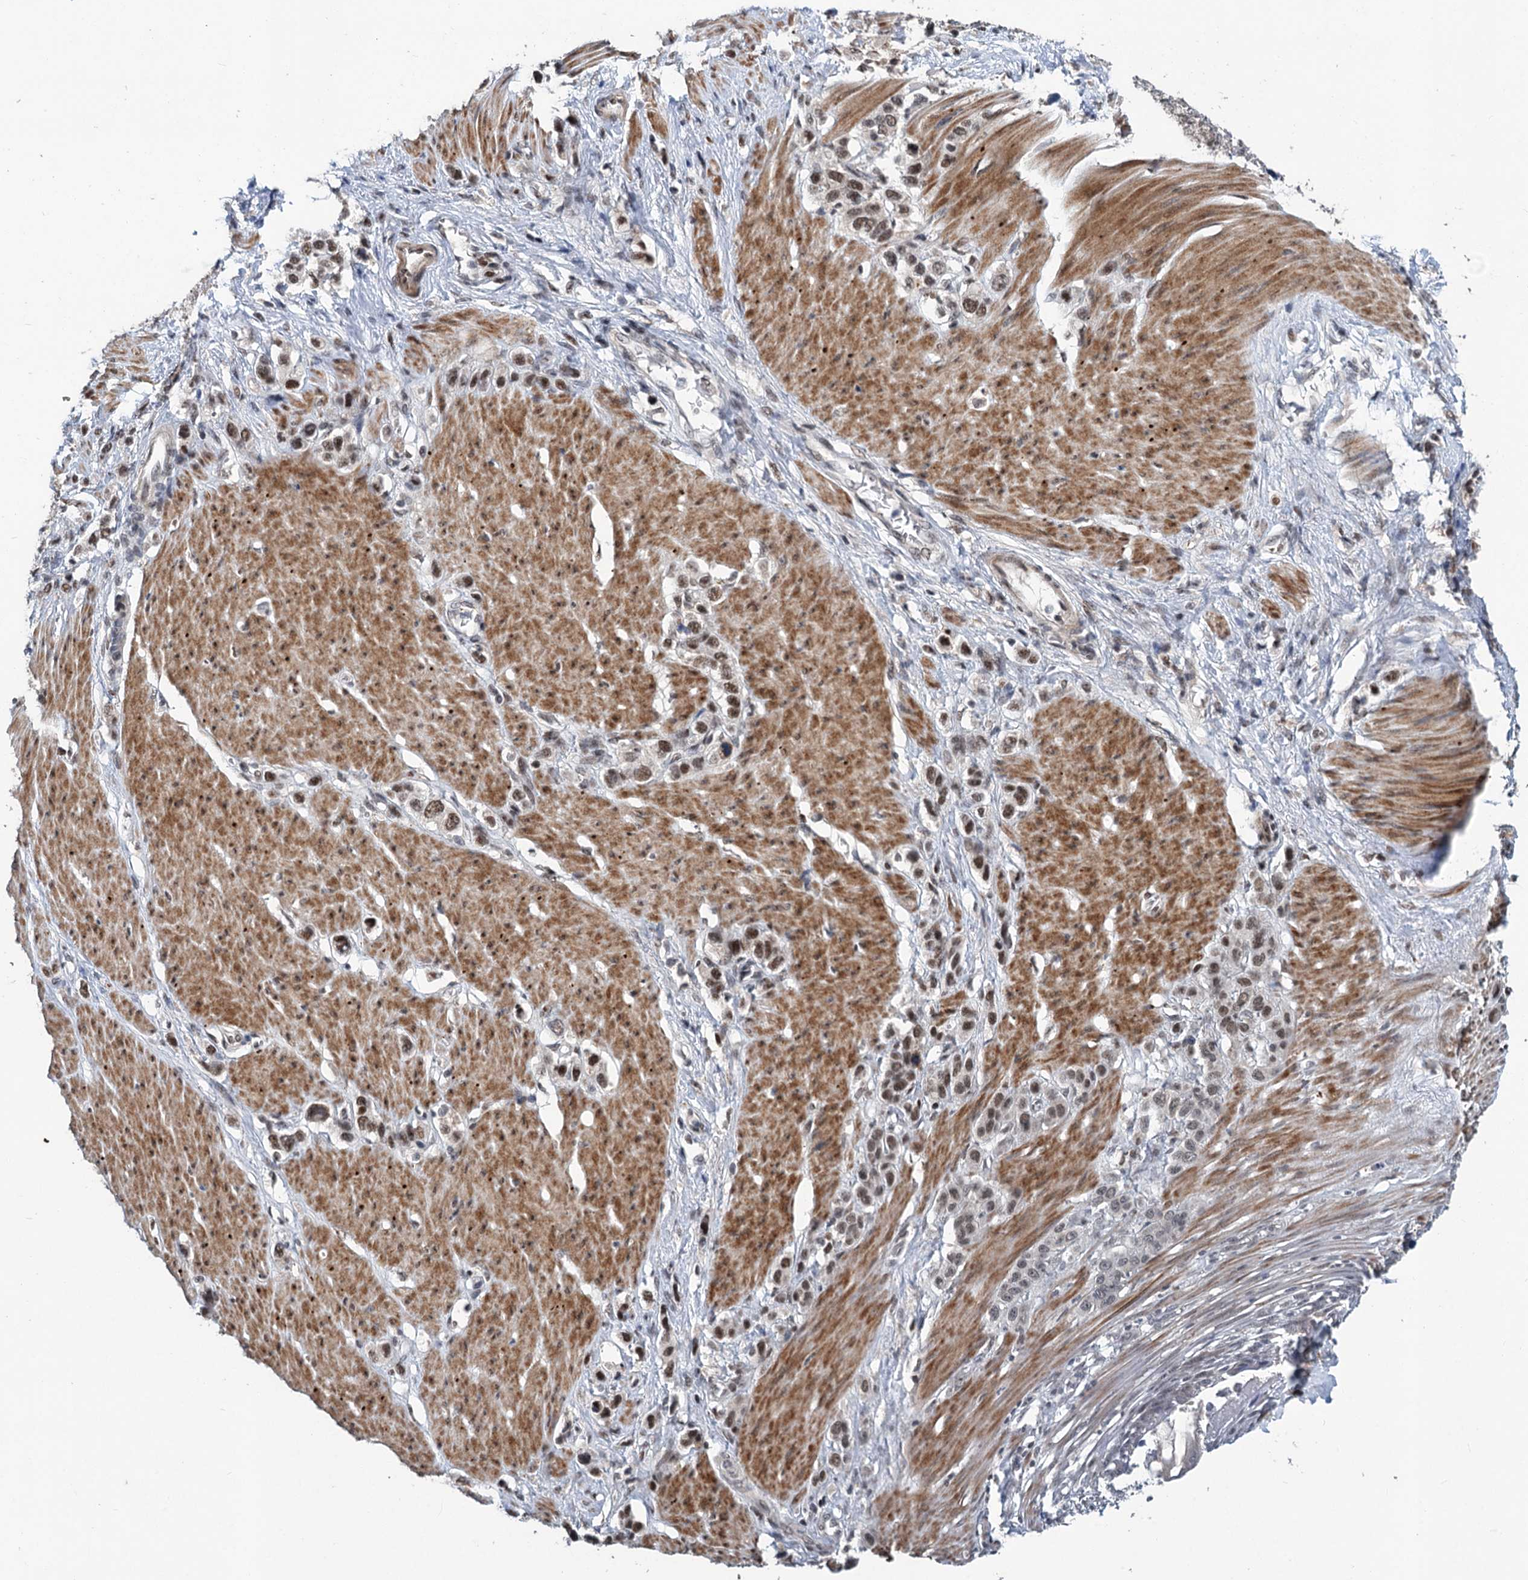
{"staining": {"intensity": "weak", "quantity": ">75%", "location": "nuclear"}, "tissue": "stomach cancer", "cell_type": "Tumor cells", "image_type": "cancer", "snomed": [{"axis": "morphology", "description": "Adenocarcinoma, NOS"}, {"axis": "morphology", "description": "Adenocarcinoma, High grade"}, {"axis": "topography", "description": "Stomach, upper"}, {"axis": "topography", "description": "Stomach, lower"}], "caption": "Tumor cells display low levels of weak nuclear staining in approximately >75% of cells in human stomach cancer. Nuclei are stained in blue.", "gene": "PHF8", "patient": {"sex": "female", "age": 65}}